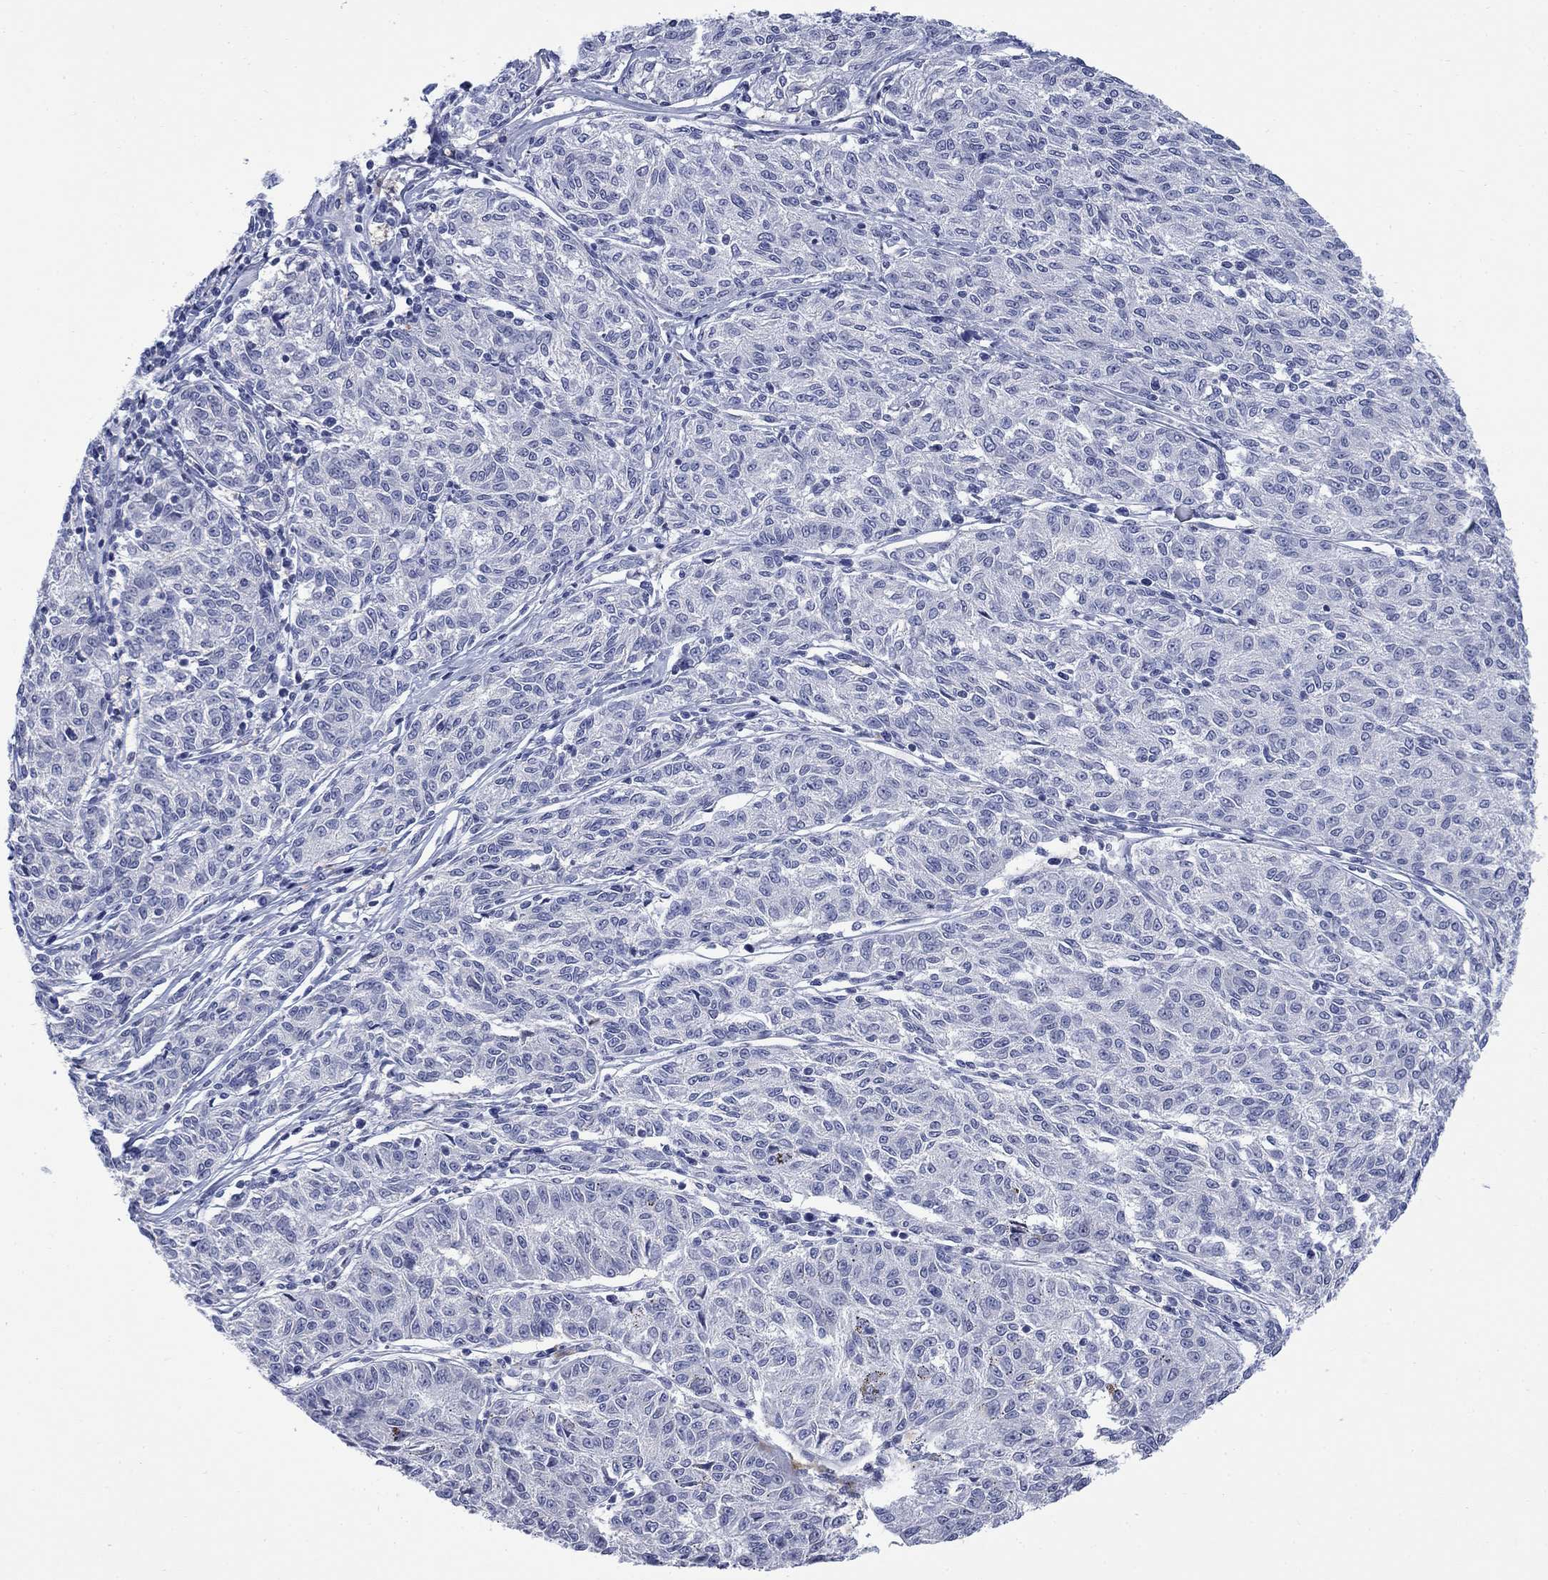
{"staining": {"intensity": "negative", "quantity": "none", "location": "none"}, "tissue": "melanoma", "cell_type": "Tumor cells", "image_type": "cancer", "snomed": [{"axis": "morphology", "description": "Malignant melanoma, NOS"}, {"axis": "topography", "description": "Skin"}], "caption": "This is an immunohistochemistry image of human malignant melanoma. There is no positivity in tumor cells.", "gene": "IGF2BP3", "patient": {"sex": "female", "age": 72}}